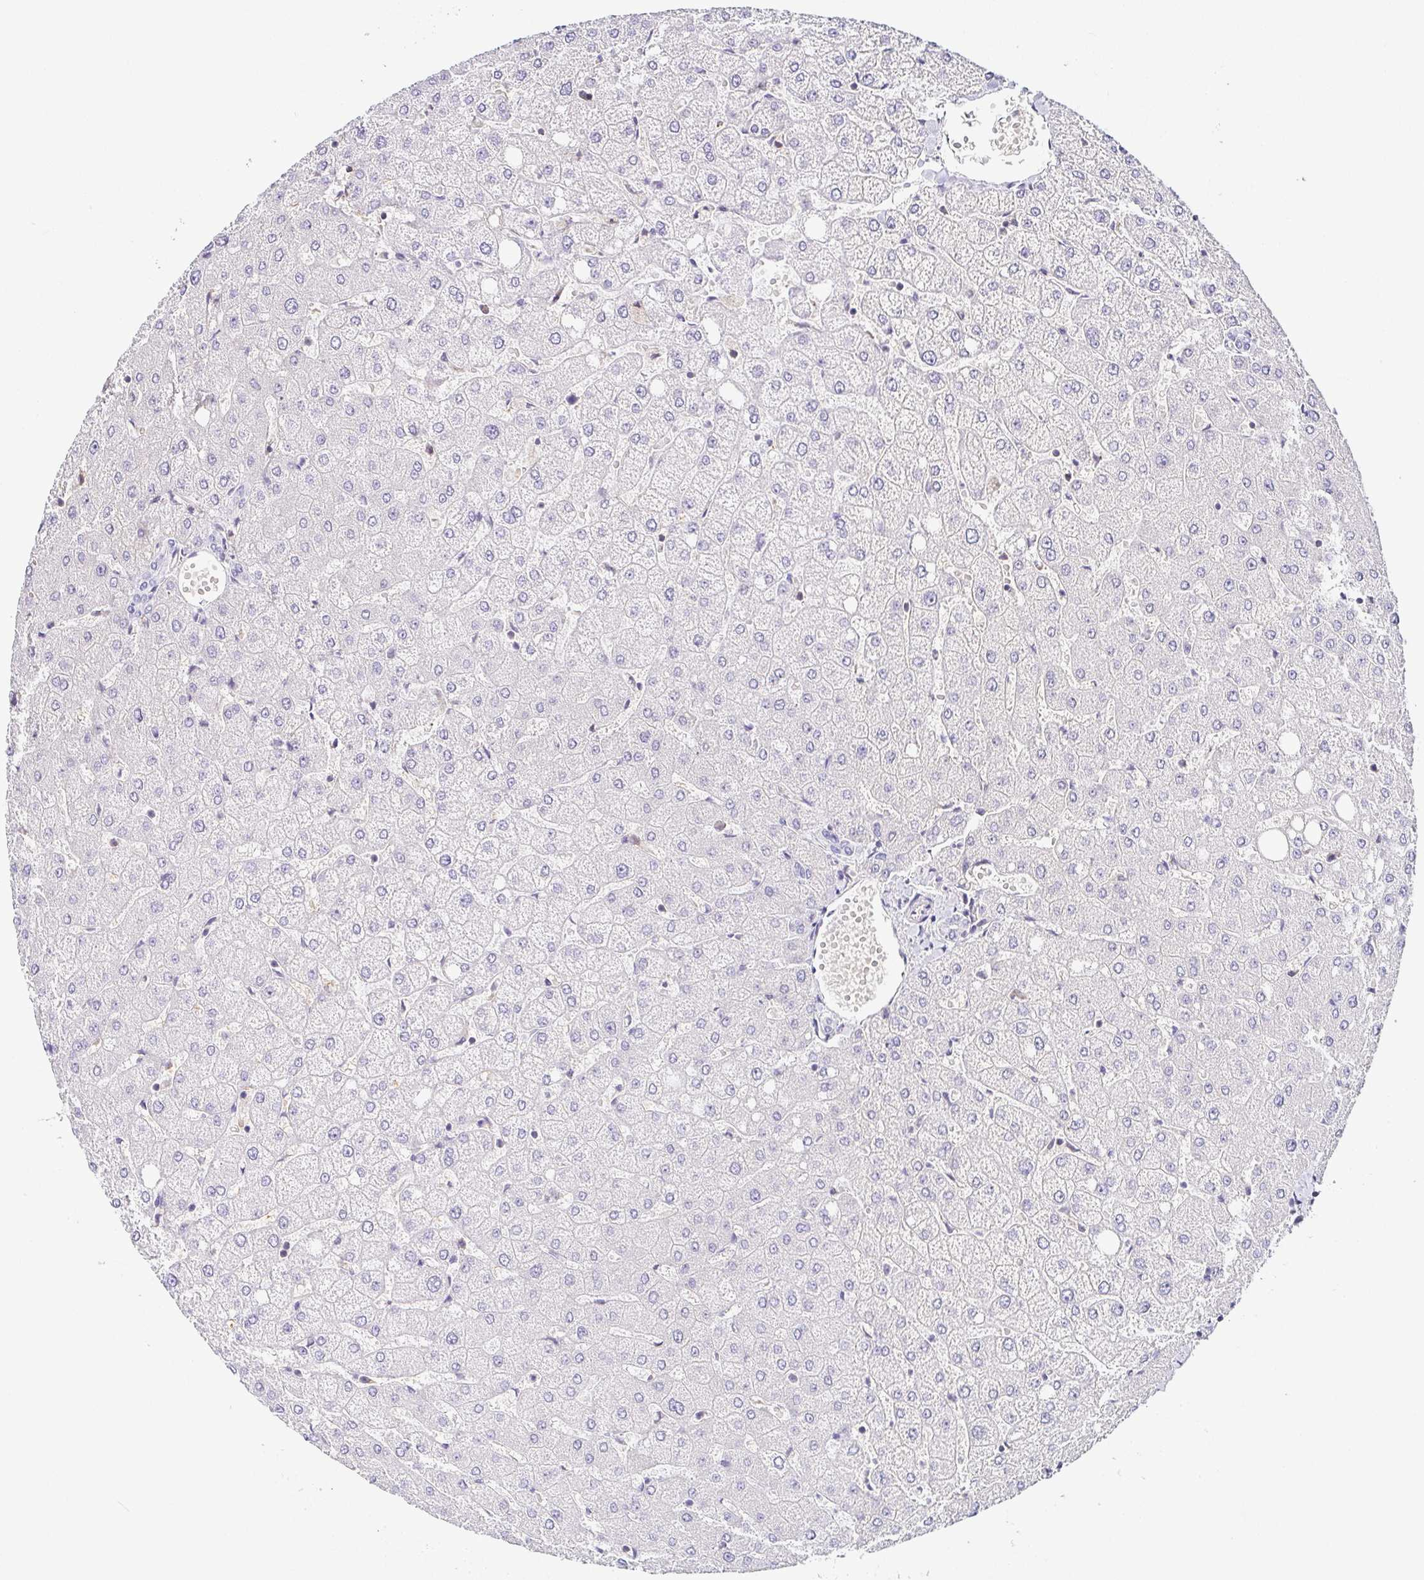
{"staining": {"intensity": "negative", "quantity": "none", "location": "none"}, "tissue": "liver", "cell_type": "Cholangiocytes", "image_type": "normal", "snomed": [{"axis": "morphology", "description": "Normal tissue, NOS"}, {"axis": "topography", "description": "Liver"}], "caption": "Image shows no protein staining in cholangiocytes of normal liver.", "gene": "FAM162B", "patient": {"sex": "female", "age": 54}}